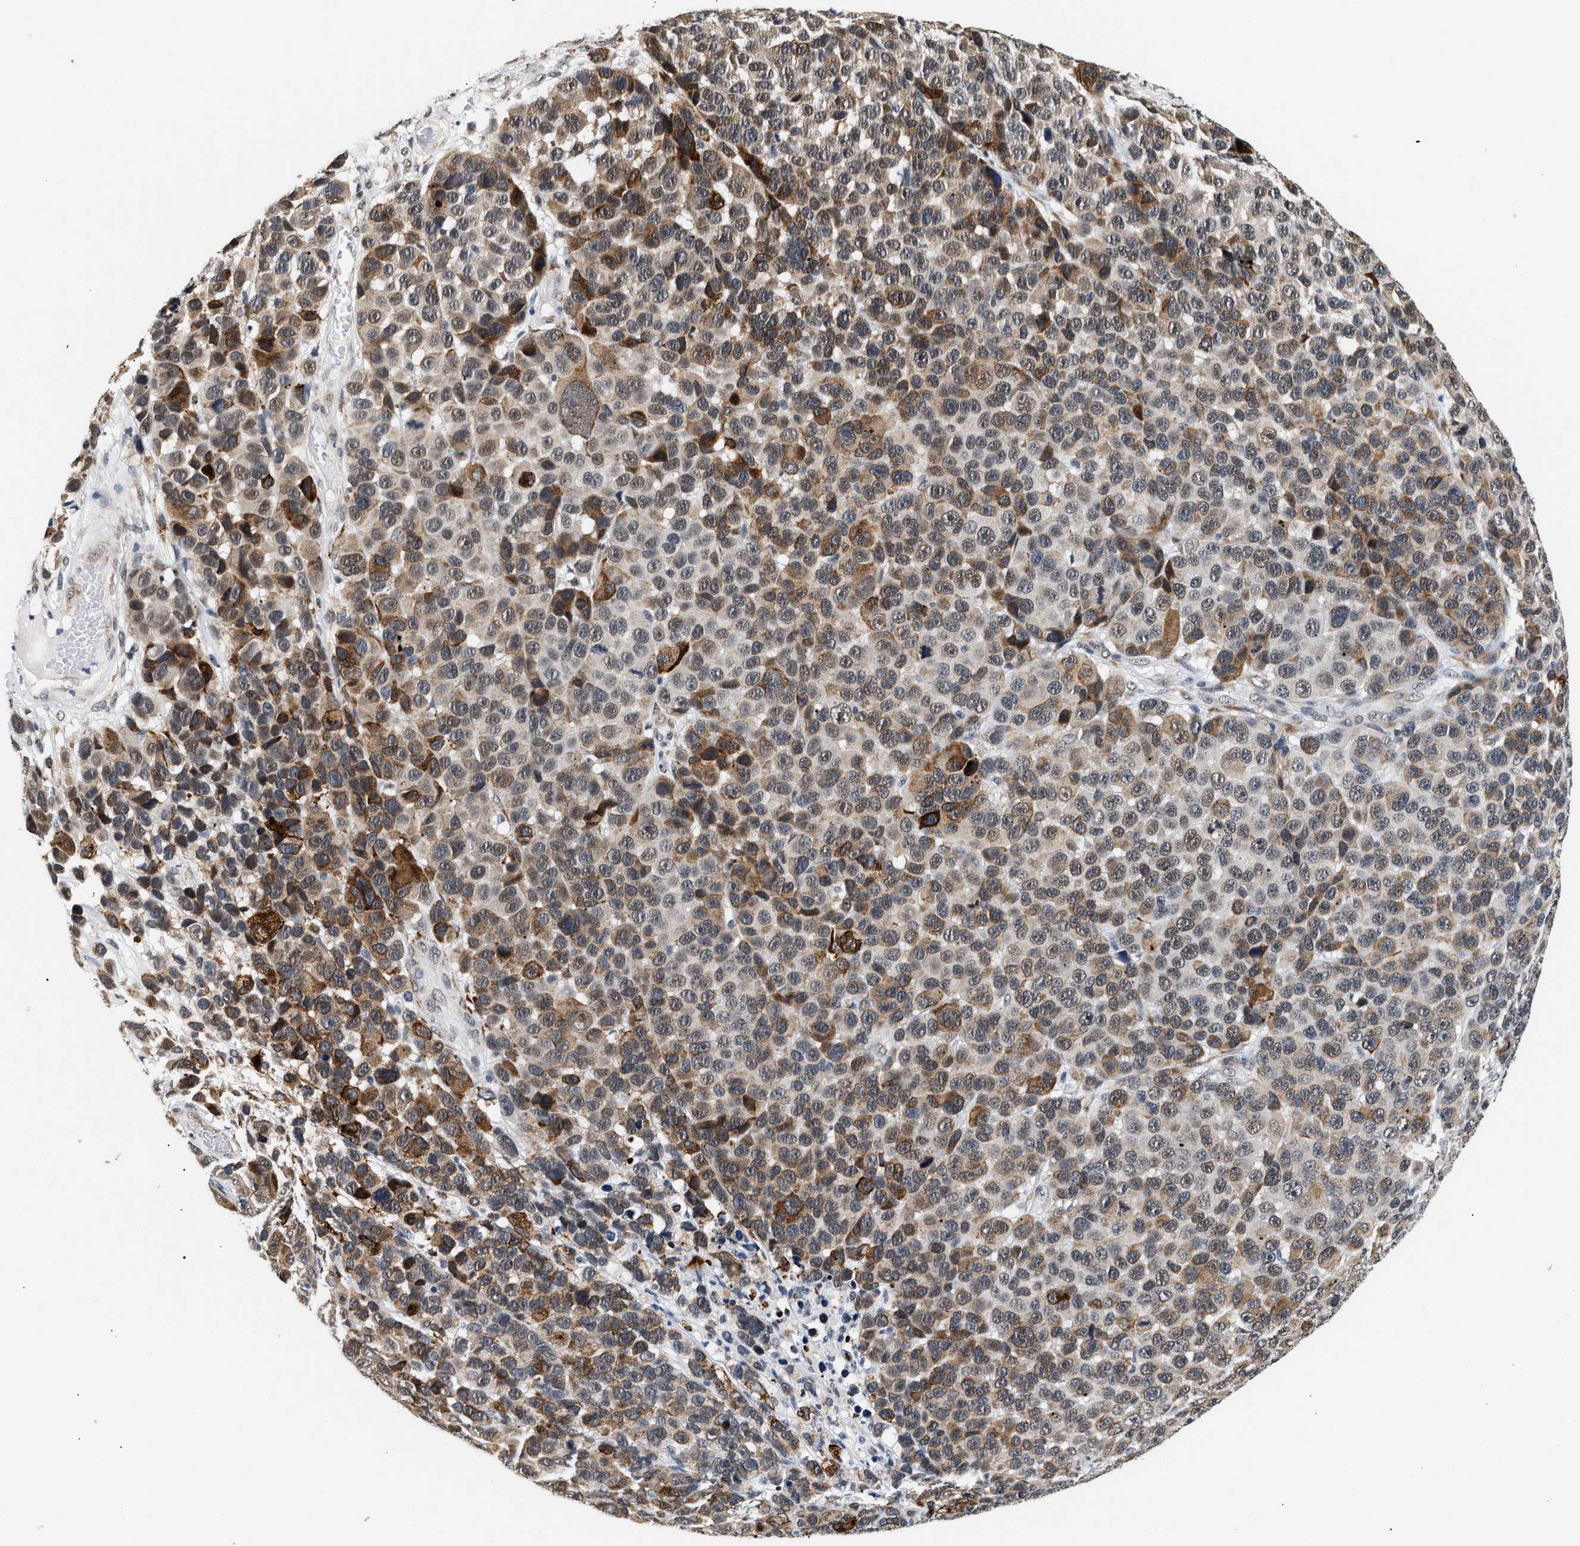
{"staining": {"intensity": "moderate", "quantity": ">75%", "location": "cytoplasmic/membranous,nuclear"}, "tissue": "melanoma", "cell_type": "Tumor cells", "image_type": "cancer", "snomed": [{"axis": "morphology", "description": "Malignant melanoma, NOS"}, {"axis": "topography", "description": "Skin"}], "caption": "Immunohistochemical staining of human melanoma shows medium levels of moderate cytoplasmic/membranous and nuclear protein staining in about >75% of tumor cells. The staining was performed using DAB to visualize the protein expression in brown, while the nuclei were stained in blue with hematoxylin (Magnification: 20x).", "gene": "THOC1", "patient": {"sex": "male", "age": 53}}